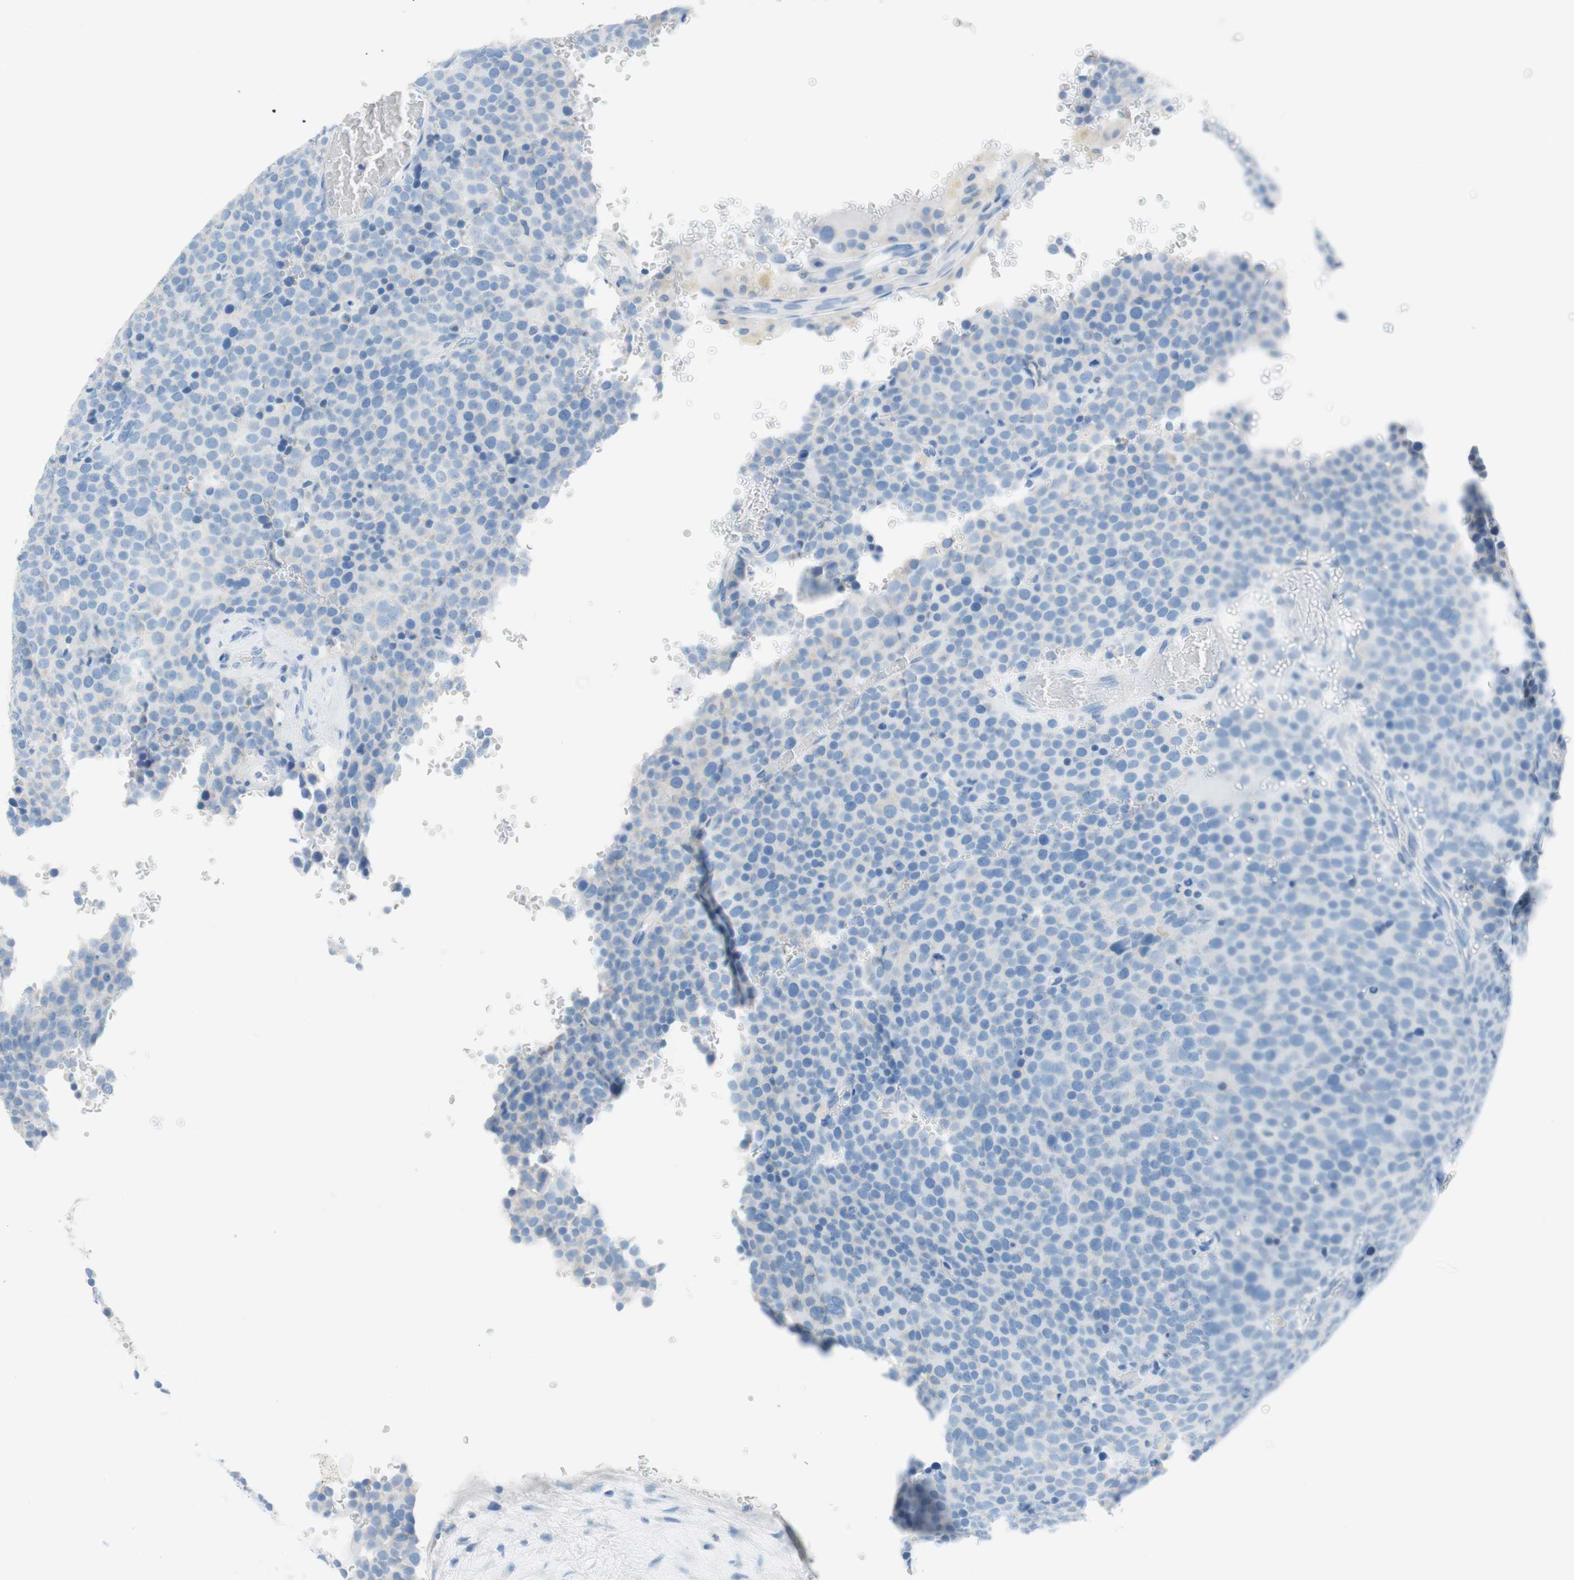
{"staining": {"intensity": "negative", "quantity": "none", "location": "none"}, "tissue": "testis cancer", "cell_type": "Tumor cells", "image_type": "cancer", "snomed": [{"axis": "morphology", "description": "Seminoma, NOS"}, {"axis": "topography", "description": "Testis"}], "caption": "Tumor cells show no significant staining in seminoma (testis).", "gene": "CEACAM1", "patient": {"sex": "male", "age": 71}}